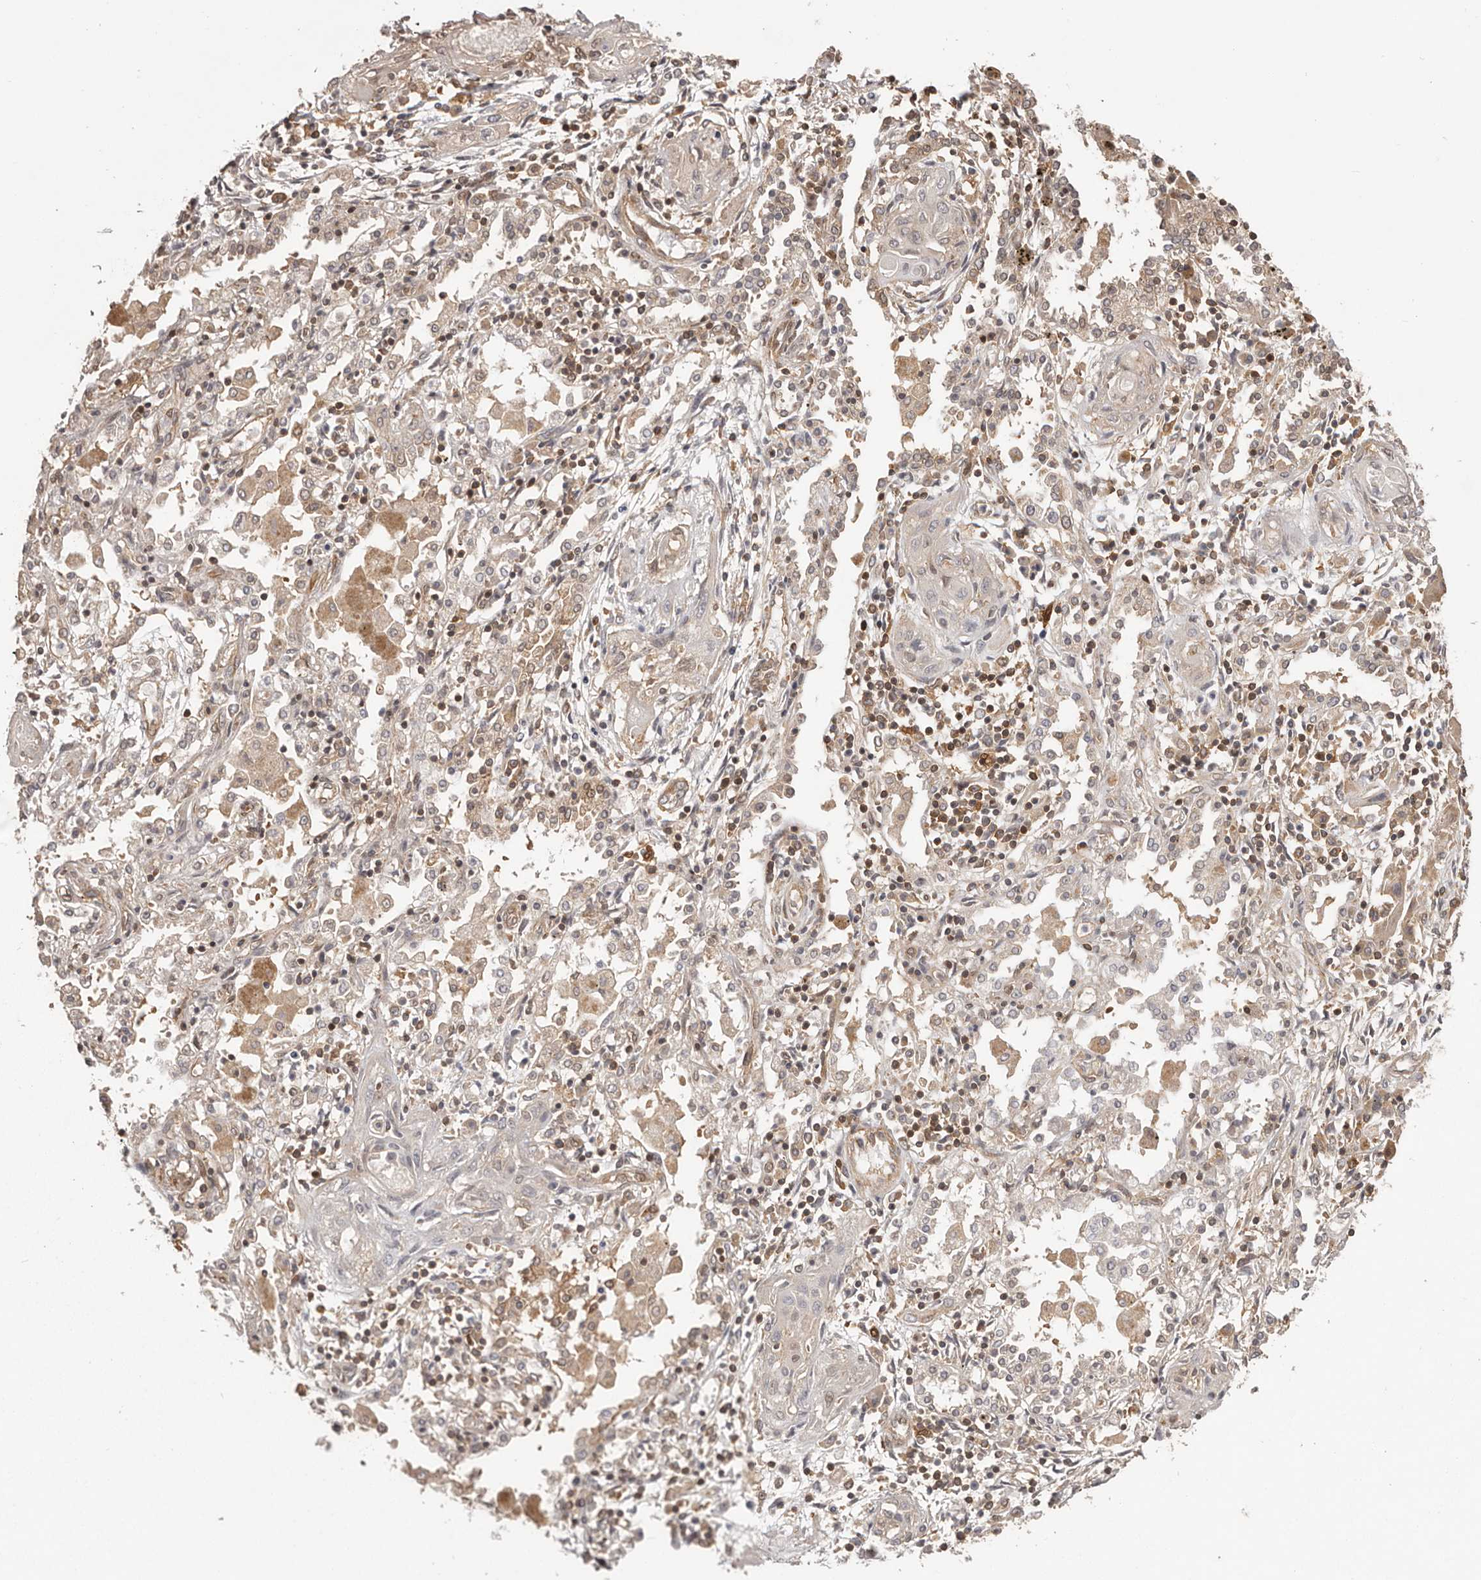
{"staining": {"intensity": "negative", "quantity": "none", "location": "none"}, "tissue": "lung cancer", "cell_type": "Tumor cells", "image_type": "cancer", "snomed": [{"axis": "morphology", "description": "Squamous cell carcinoma, NOS"}, {"axis": "topography", "description": "Lung"}], "caption": "The image shows no staining of tumor cells in lung cancer.", "gene": "NFKBIA", "patient": {"sex": "female", "age": 47}}